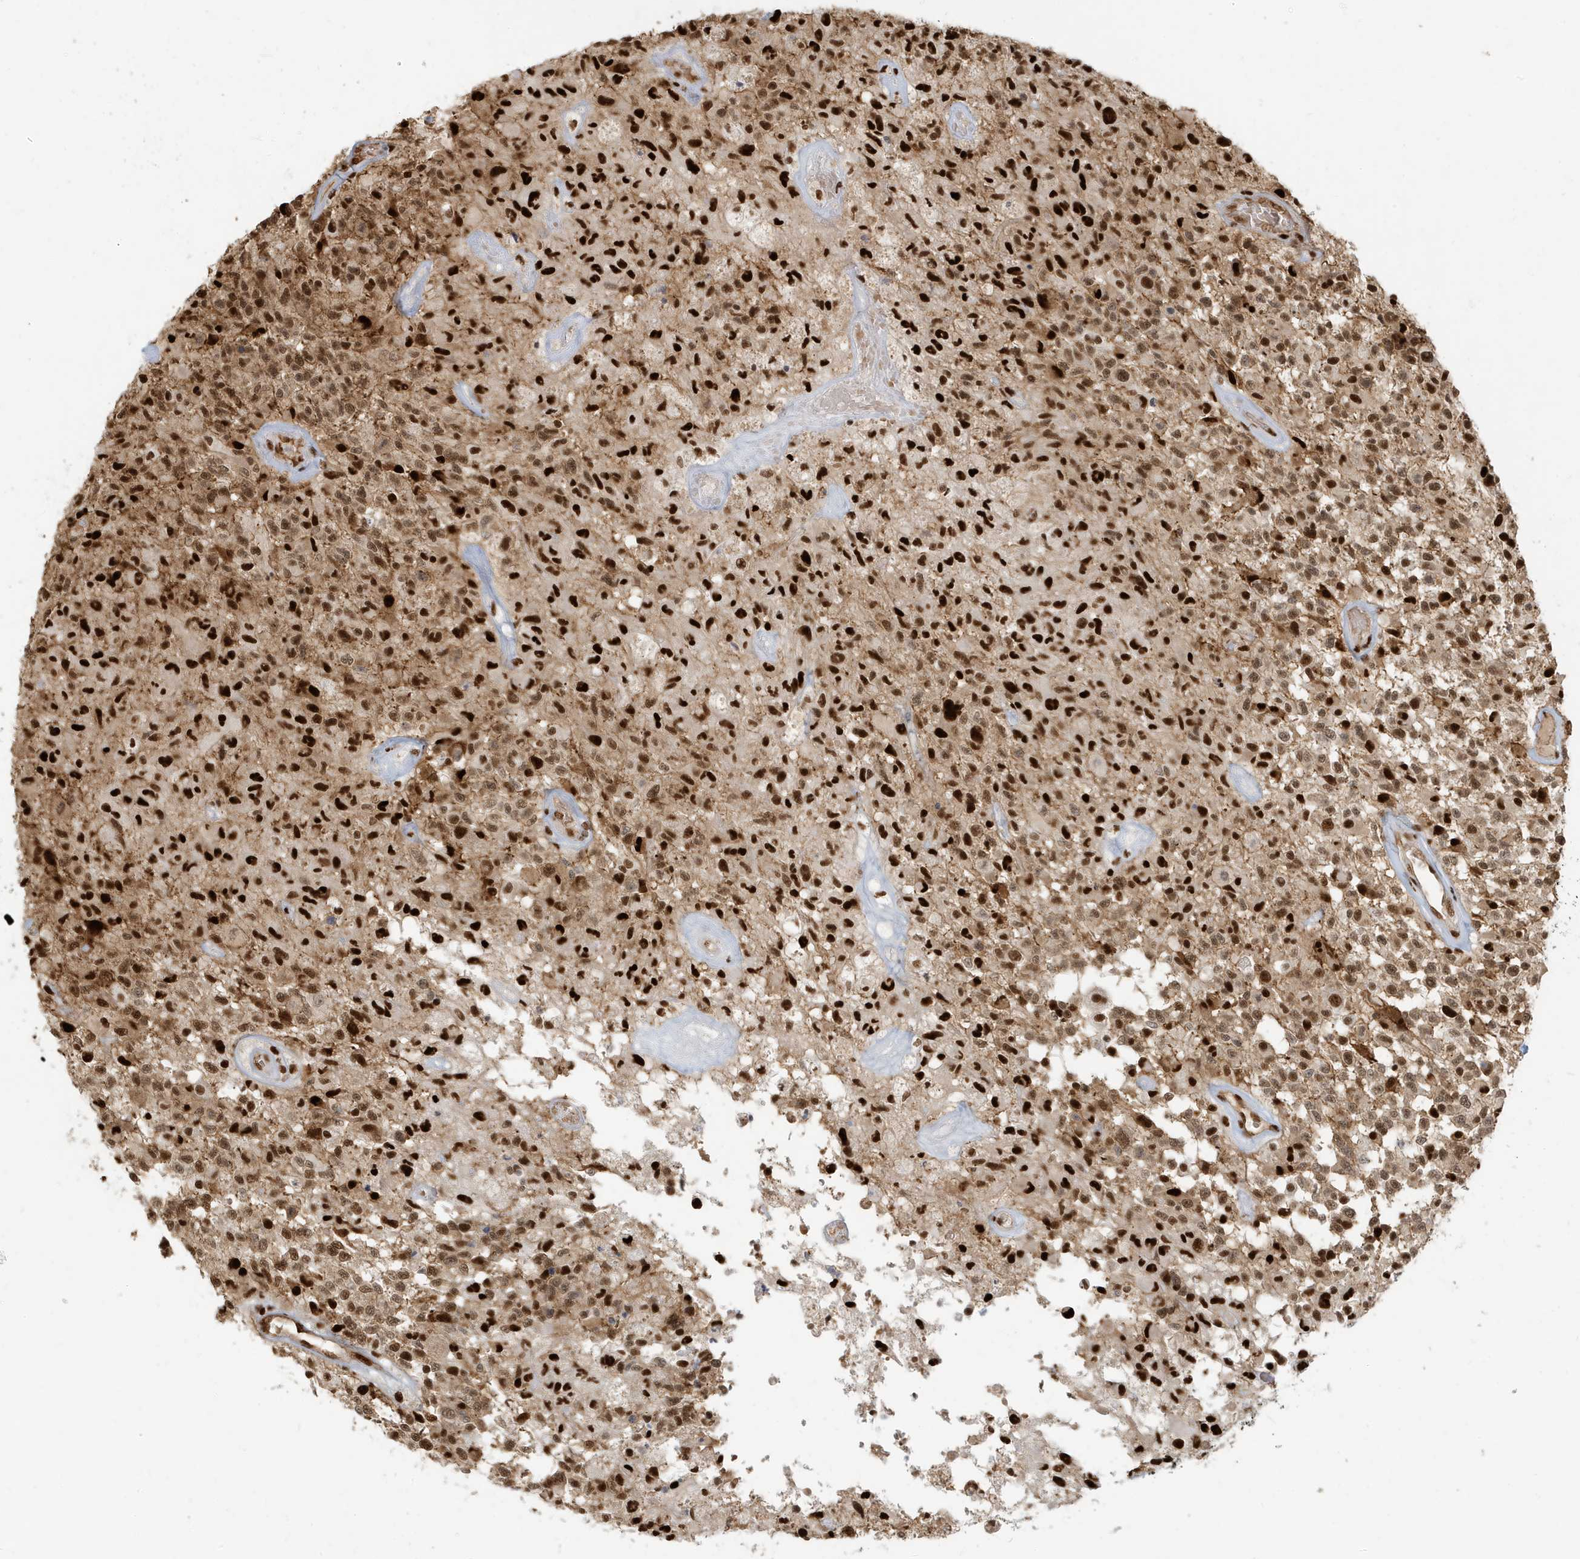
{"staining": {"intensity": "strong", "quantity": ">75%", "location": "nuclear"}, "tissue": "glioma", "cell_type": "Tumor cells", "image_type": "cancer", "snomed": [{"axis": "morphology", "description": "Glioma, malignant, High grade"}, {"axis": "morphology", "description": "Glioblastoma, NOS"}, {"axis": "topography", "description": "Brain"}], "caption": "Immunohistochemical staining of malignant glioma (high-grade) exhibits high levels of strong nuclear protein staining in approximately >75% of tumor cells.", "gene": "CKS2", "patient": {"sex": "male", "age": 60}}